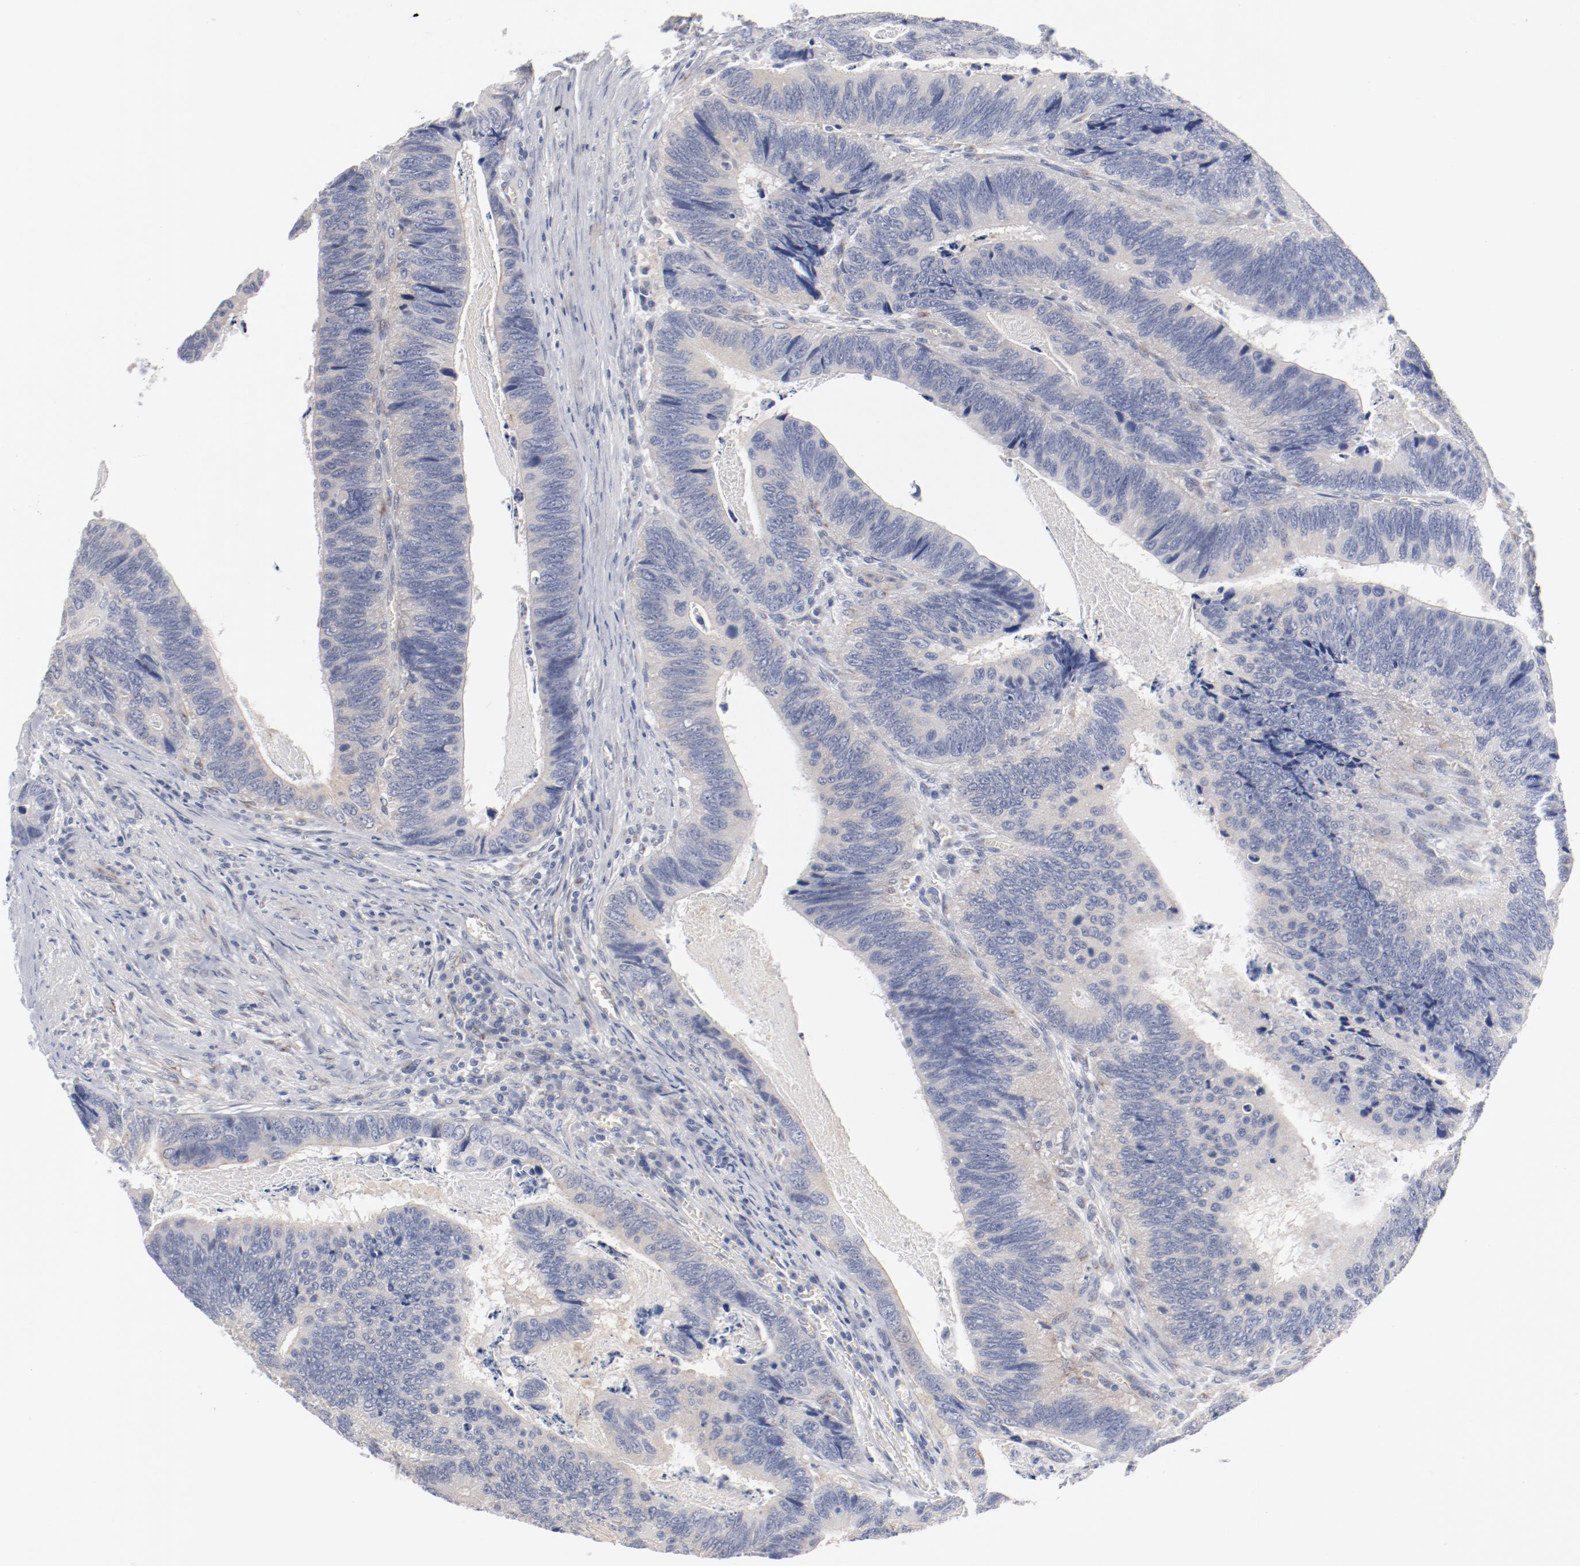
{"staining": {"intensity": "negative", "quantity": "none", "location": "none"}, "tissue": "colorectal cancer", "cell_type": "Tumor cells", "image_type": "cancer", "snomed": [{"axis": "morphology", "description": "Adenocarcinoma, NOS"}, {"axis": "topography", "description": "Colon"}], "caption": "Tumor cells are negative for protein expression in human colorectal cancer (adenocarcinoma).", "gene": "GPR143", "patient": {"sex": "male", "age": 72}}